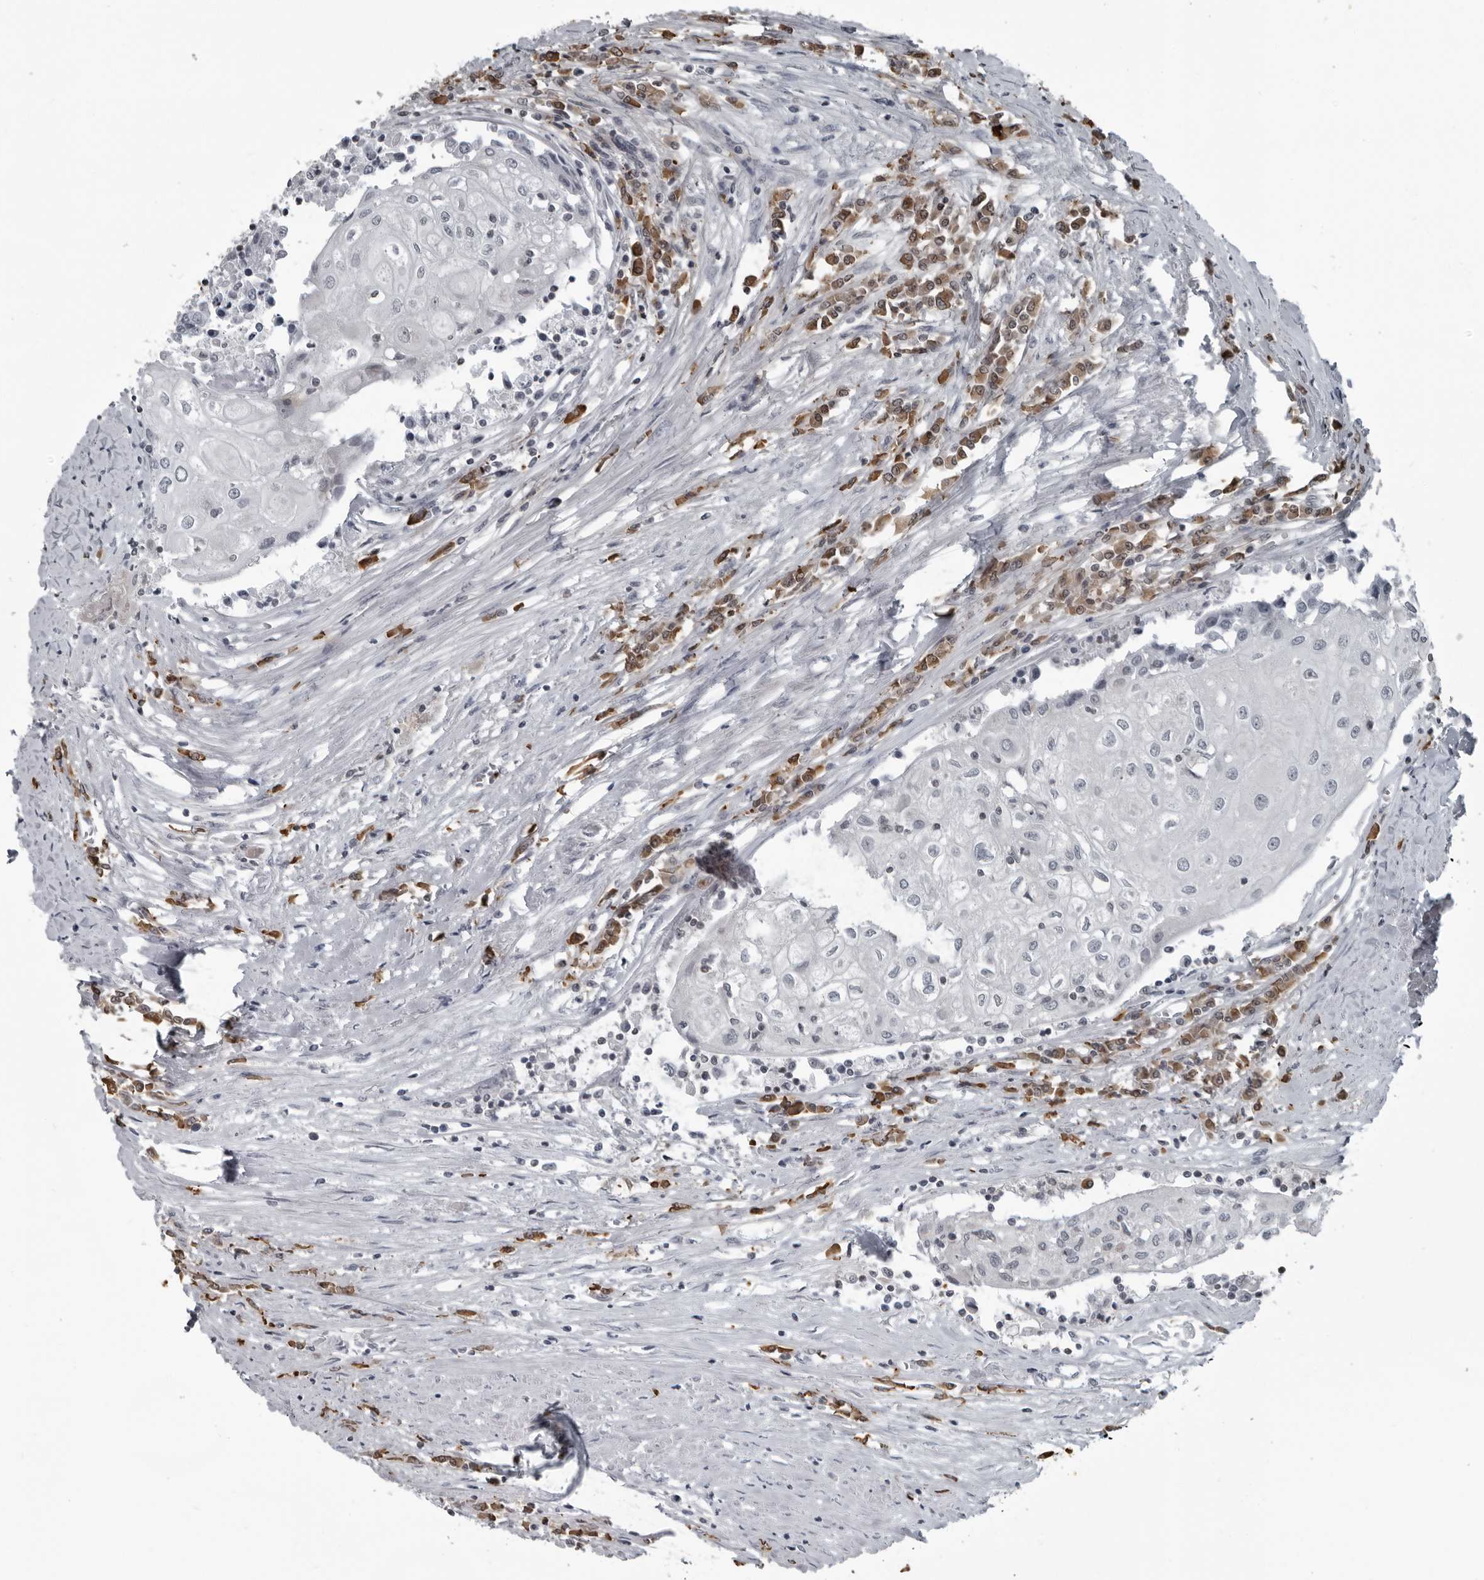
{"staining": {"intensity": "negative", "quantity": "none", "location": "none"}, "tissue": "urothelial cancer", "cell_type": "Tumor cells", "image_type": "cancer", "snomed": [{"axis": "morphology", "description": "Urothelial carcinoma, High grade"}, {"axis": "topography", "description": "Urinary bladder"}], "caption": "Tumor cells are negative for protein expression in human high-grade urothelial carcinoma.", "gene": "RTCA", "patient": {"sex": "female", "age": 85}}